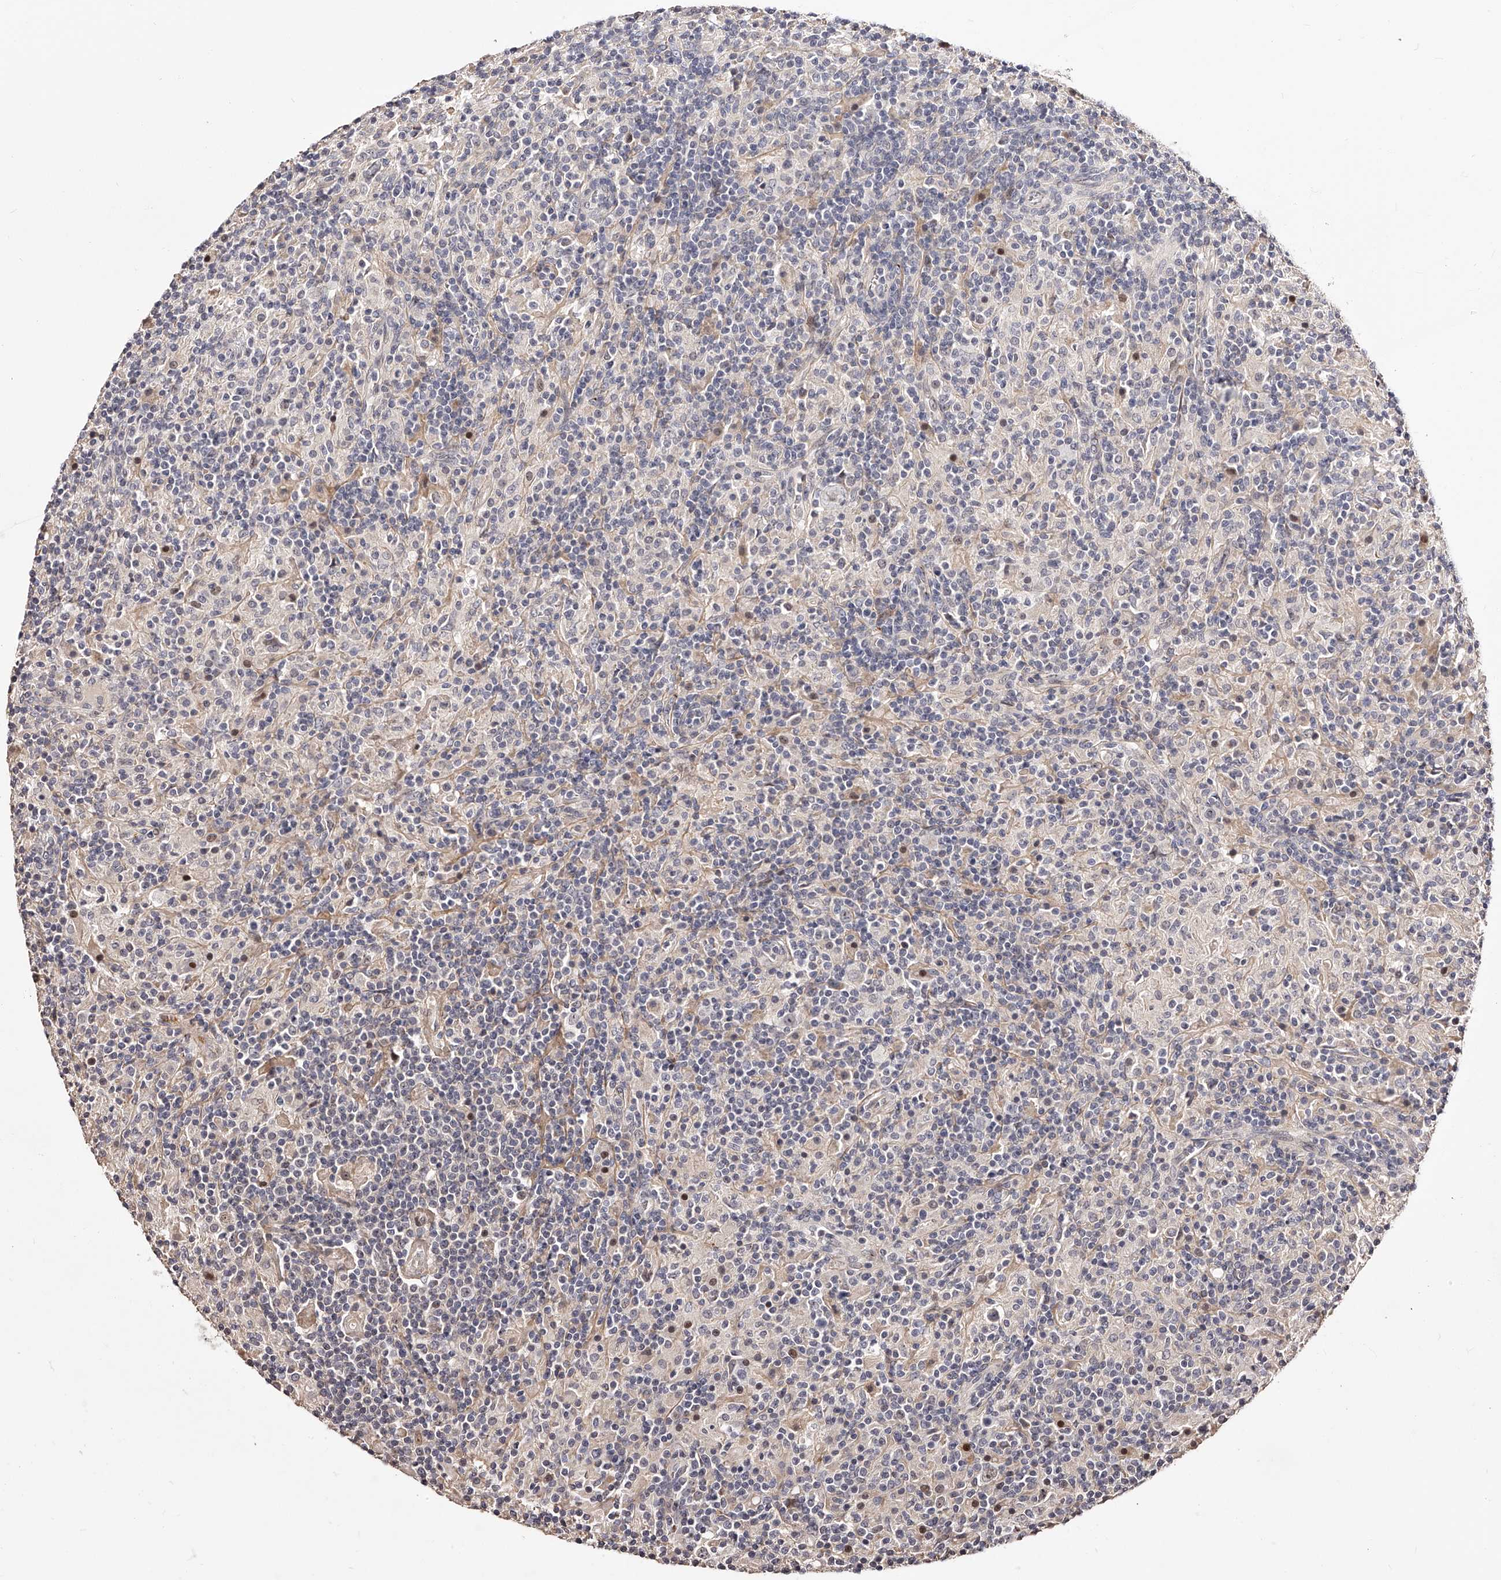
{"staining": {"intensity": "moderate", "quantity": ">75%", "location": "nuclear"}, "tissue": "lymphoma", "cell_type": "Tumor cells", "image_type": "cancer", "snomed": [{"axis": "morphology", "description": "Hodgkin's disease, NOS"}, {"axis": "topography", "description": "Lymph node"}], "caption": "Hodgkin's disease tissue displays moderate nuclear staining in about >75% of tumor cells, visualized by immunohistochemistry. (Brightfield microscopy of DAB IHC at high magnification).", "gene": "ZNF502", "patient": {"sex": "male", "age": 70}}